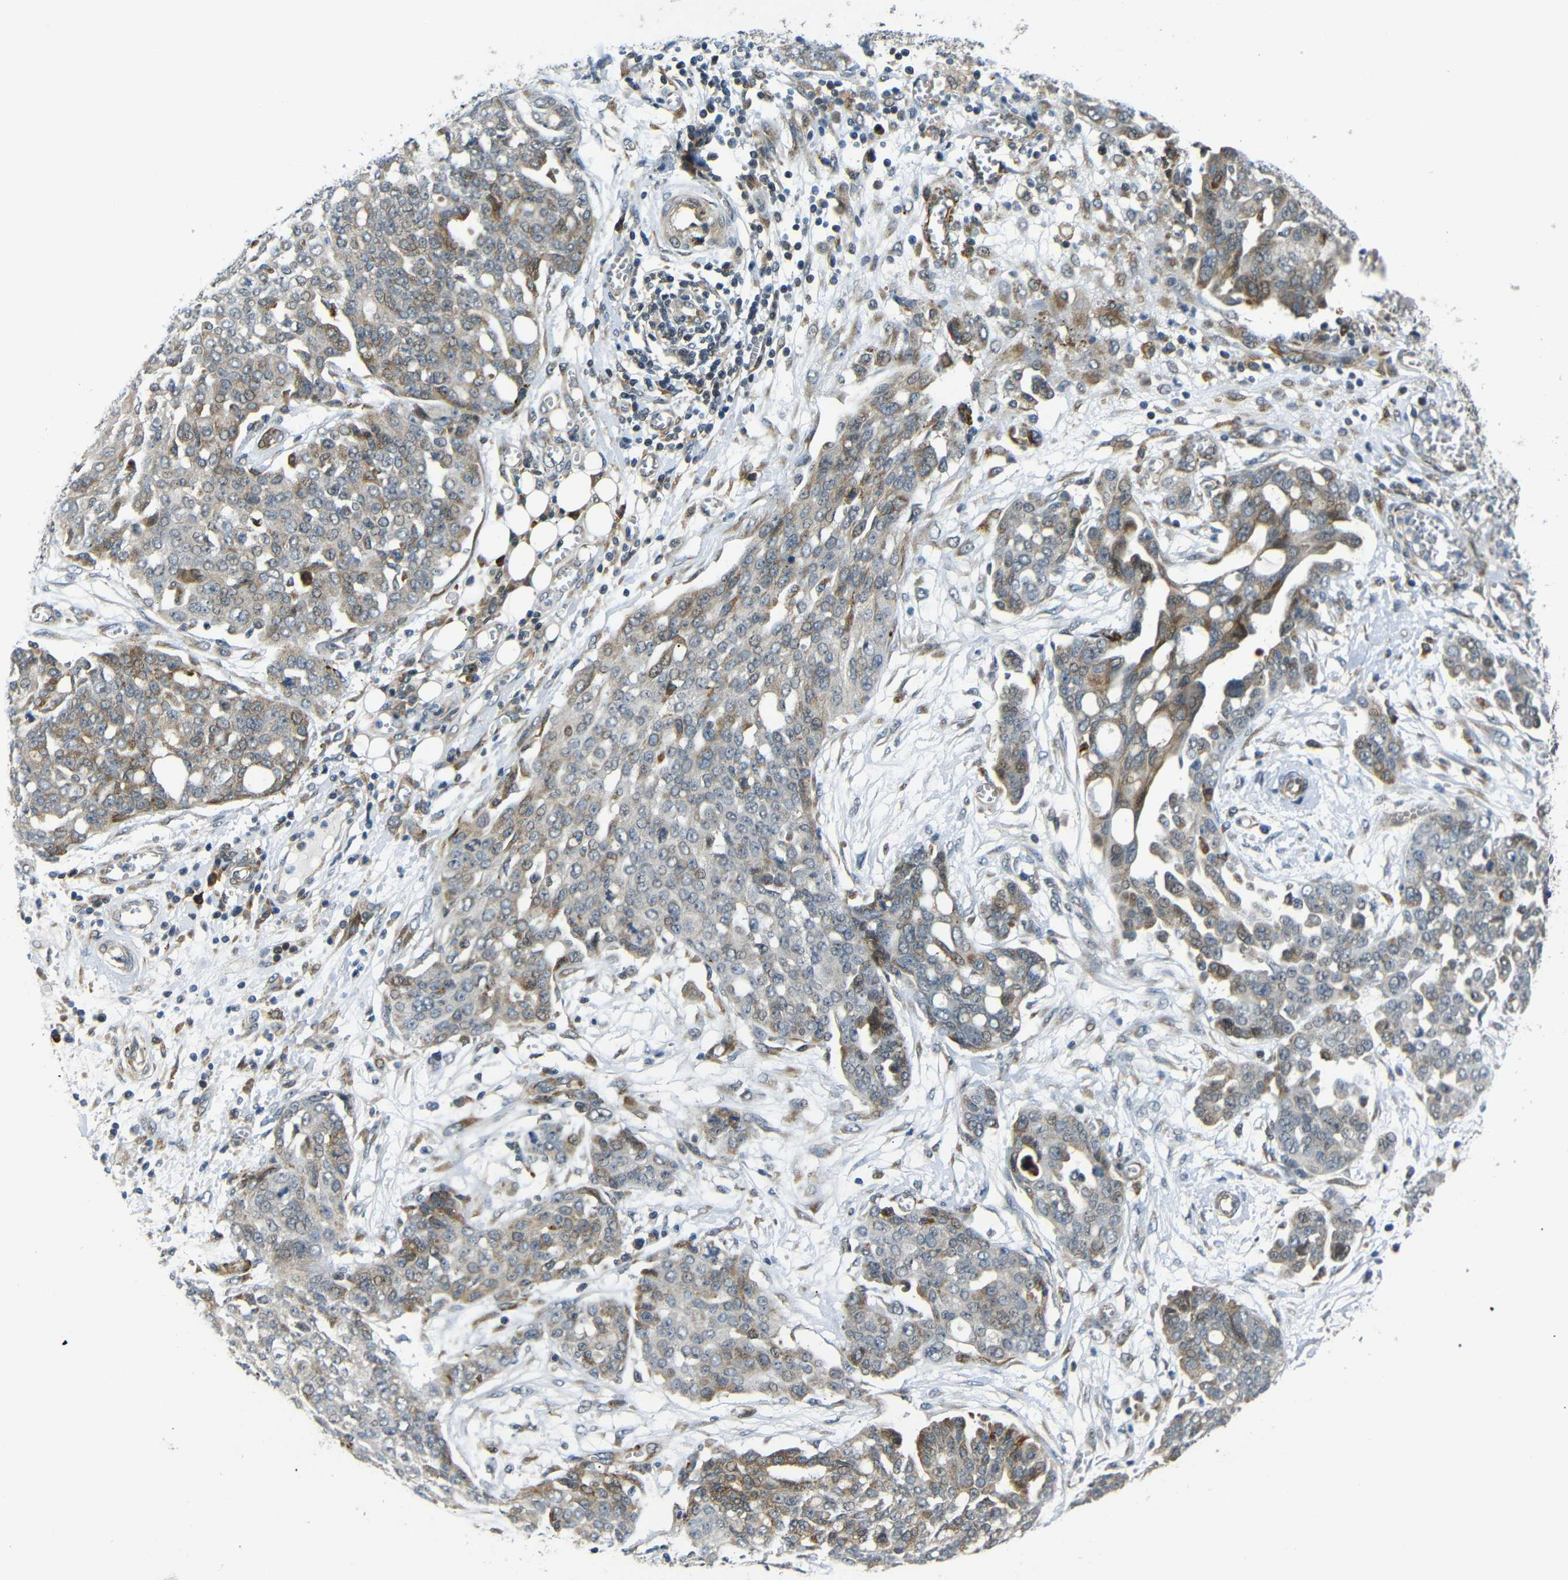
{"staining": {"intensity": "moderate", "quantity": "25%-75%", "location": "cytoplasmic/membranous"}, "tissue": "ovarian cancer", "cell_type": "Tumor cells", "image_type": "cancer", "snomed": [{"axis": "morphology", "description": "Cystadenocarcinoma, serous, NOS"}, {"axis": "topography", "description": "Soft tissue"}, {"axis": "topography", "description": "Ovary"}], "caption": "An IHC photomicrograph of tumor tissue is shown. Protein staining in brown labels moderate cytoplasmic/membranous positivity in ovarian serous cystadenocarcinoma within tumor cells. (DAB IHC with brightfield microscopy, high magnification).", "gene": "SYDE1", "patient": {"sex": "female", "age": 57}}